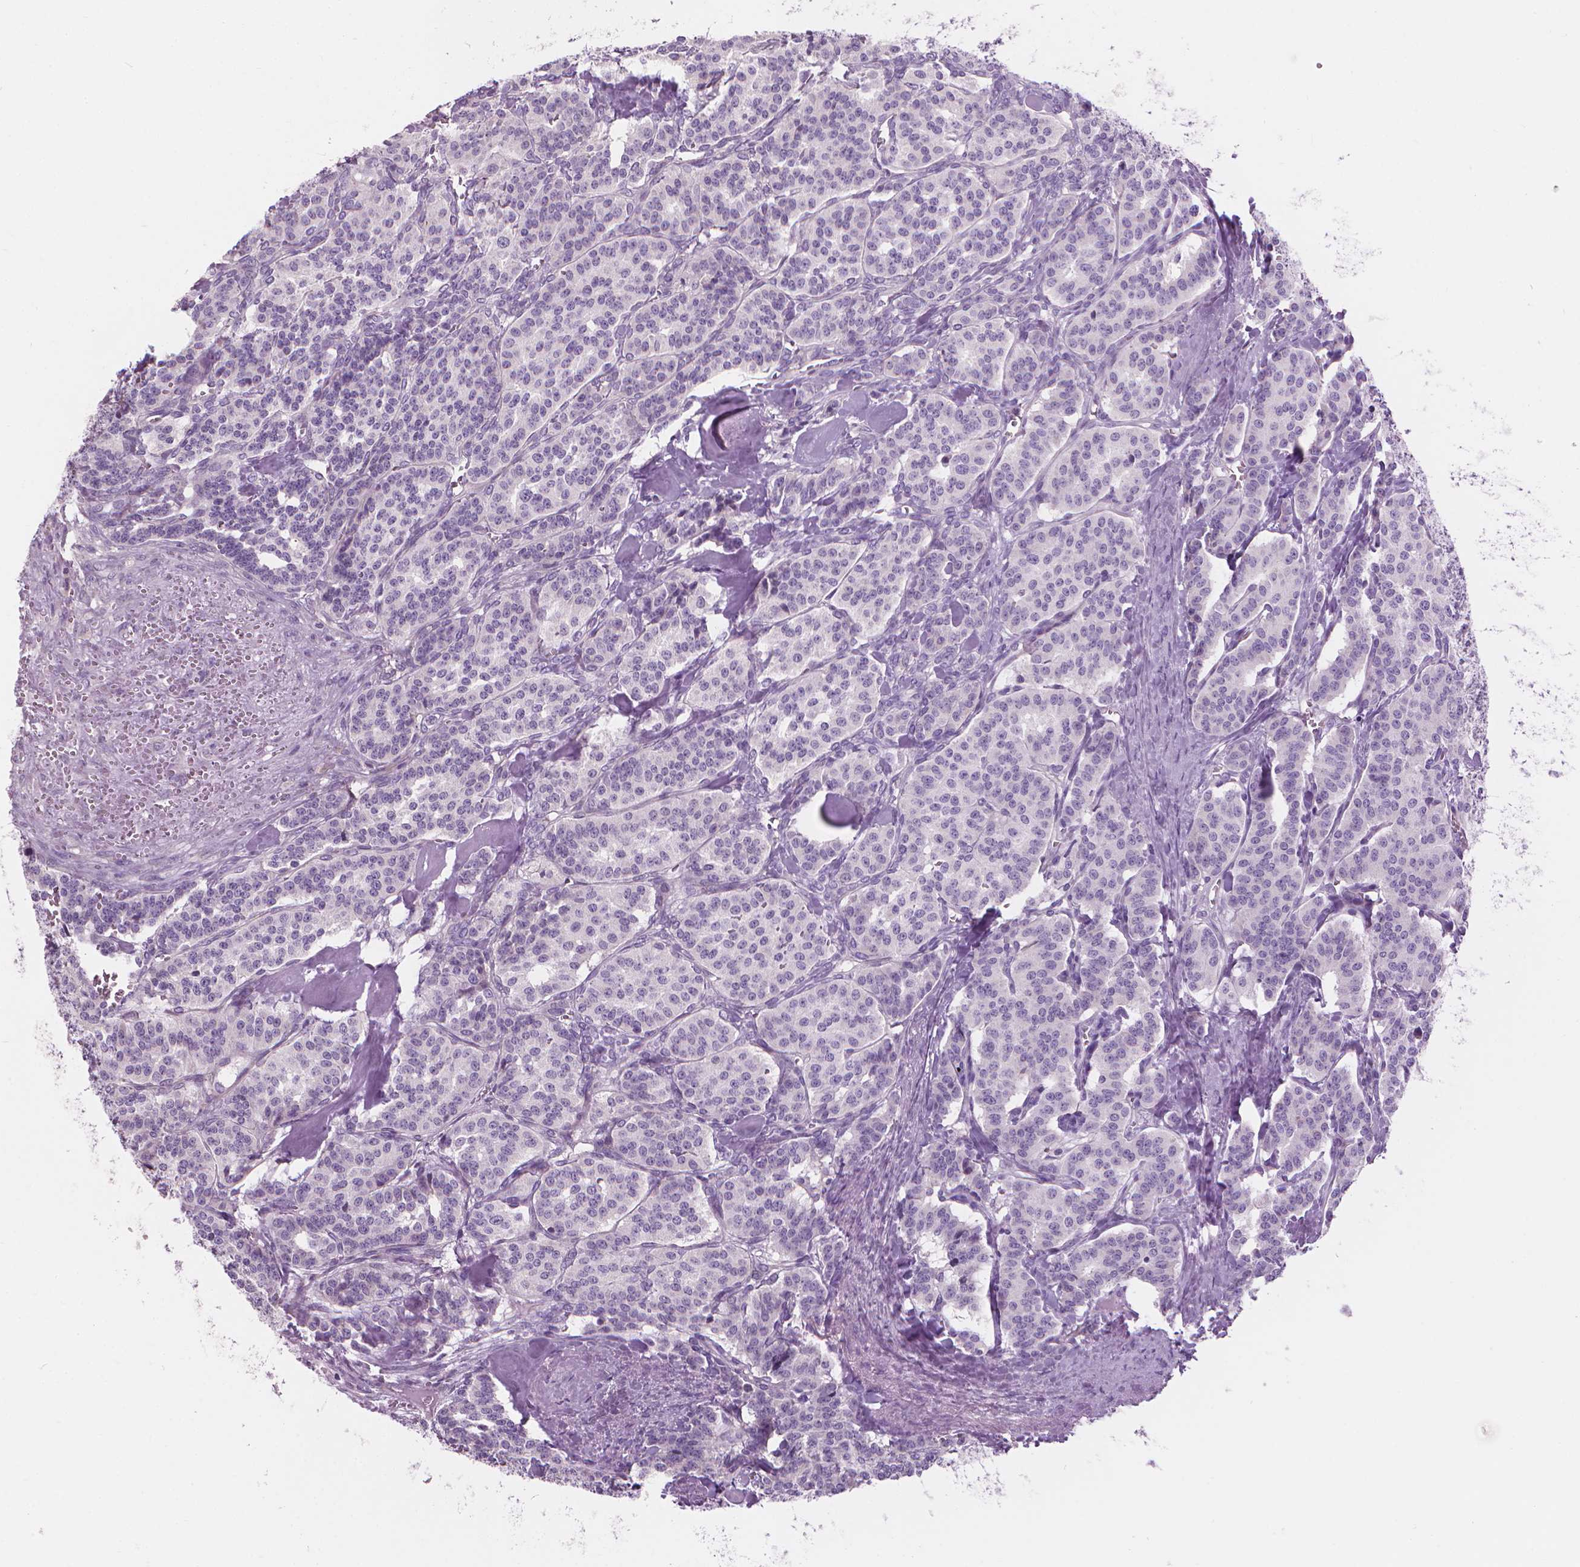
{"staining": {"intensity": "negative", "quantity": "none", "location": "none"}, "tissue": "carcinoid", "cell_type": "Tumor cells", "image_type": "cancer", "snomed": [{"axis": "morphology", "description": "Normal tissue, NOS"}, {"axis": "morphology", "description": "Carcinoid, malignant, NOS"}, {"axis": "topography", "description": "Lung"}], "caption": "Tumor cells show no significant staining in malignant carcinoid. (DAB (3,3'-diaminobenzidine) immunohistochemistry (IHC) with hematoxylin counter stain).", "gene": "CFAP126", "patient": {"sex": "female", "age": 46}}